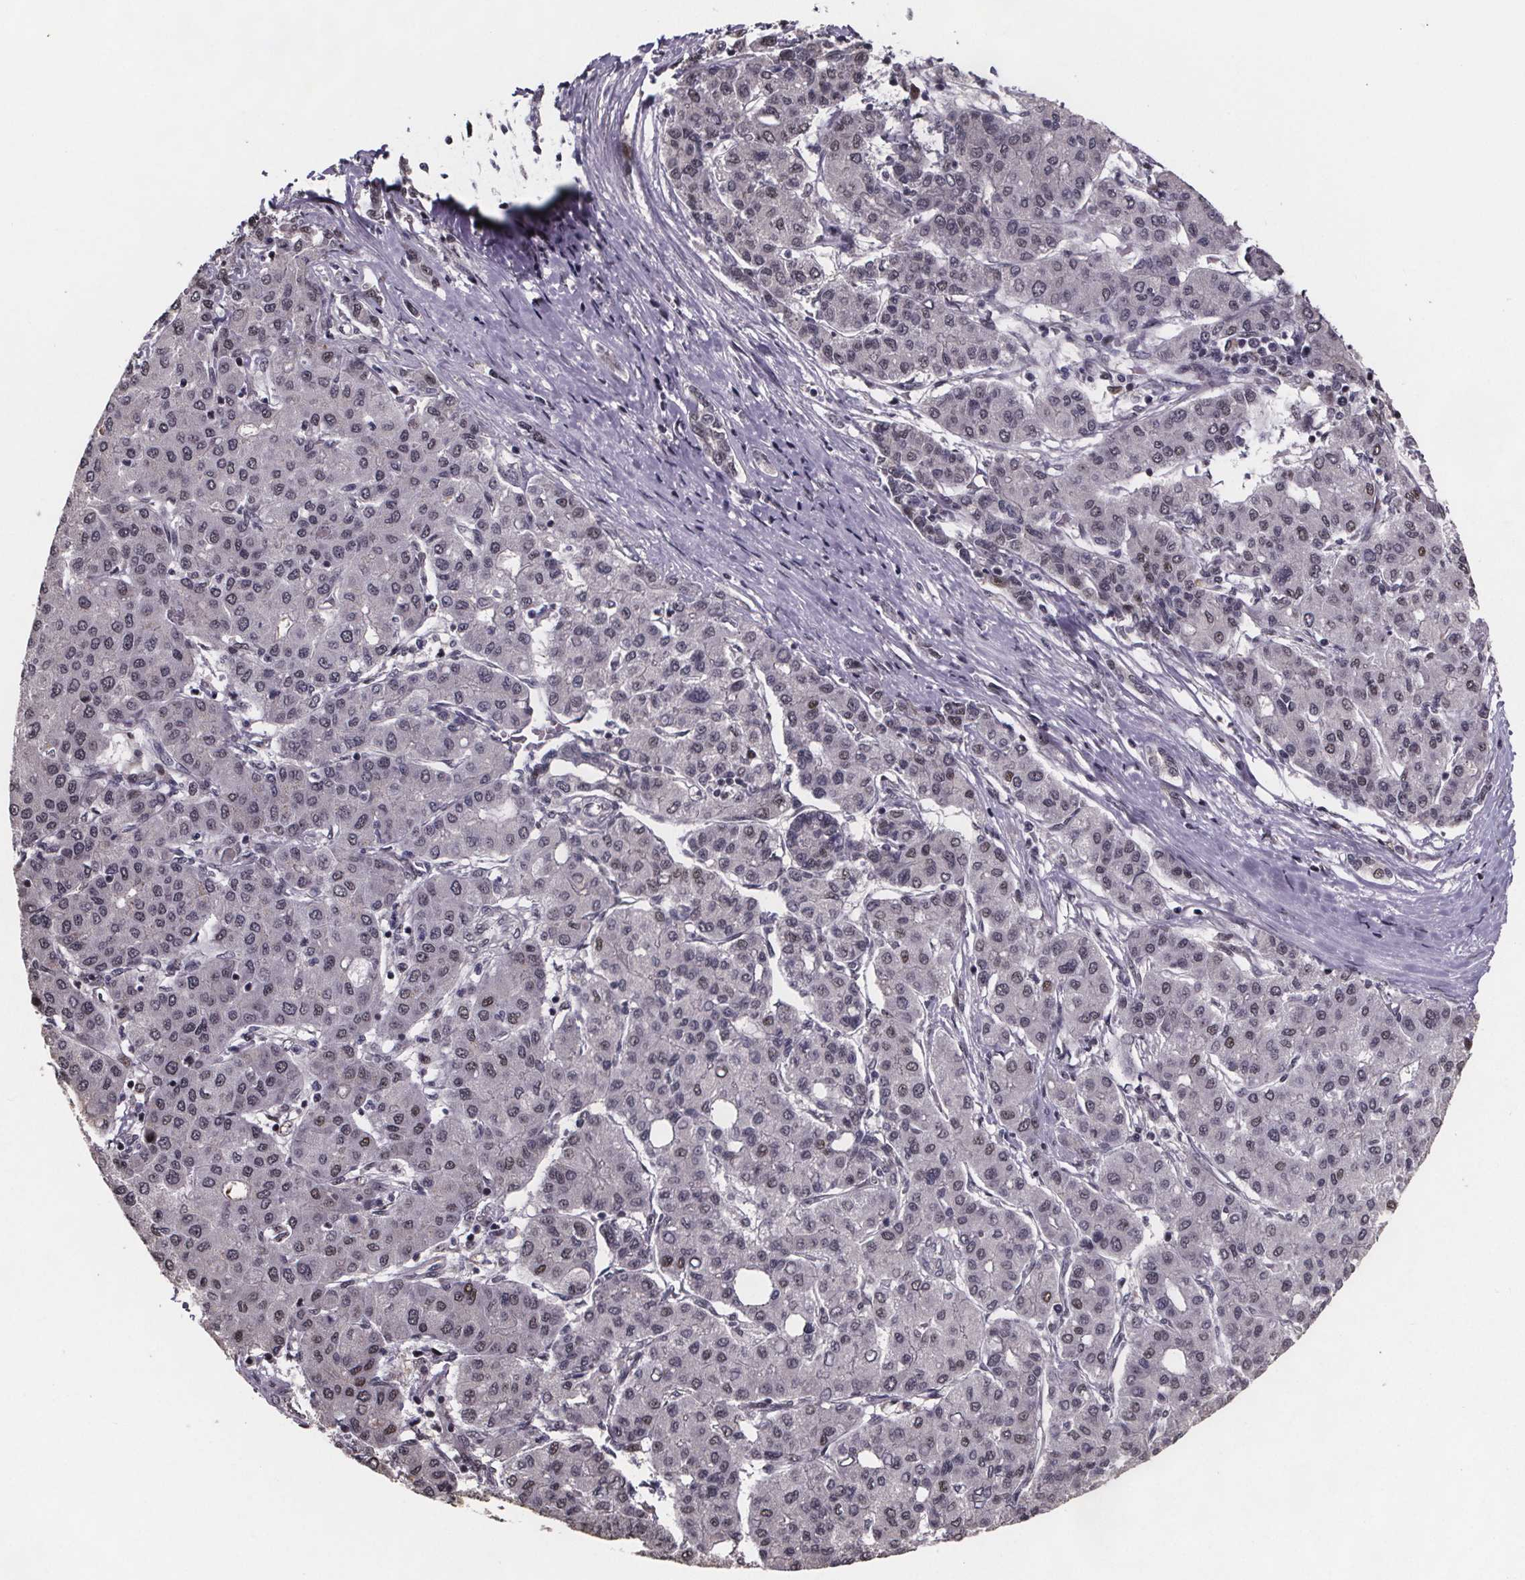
{"staining": {"intensity": "weak", "quantity": "<25%", "location": "nuclear"}, "tissue": "liver cancer", "cell_type": "Tumor cells", "image_type": "cancer", "snomed": [{"axis": "morphology", "description": "Carcinoma, Hepatocellular, NOS"}, {"axis": "topography", "description": "Liver"}], "caption": "Immunohistochemistry photomicrograph of neoplastic tissue: human liver cancer stained with DAB (3,3'-diaminobenzidine) exhibits no significant protein positivity in tumor cells.", "gene": "U2SURP", "patient": {"sex": "male", "age": 65}}